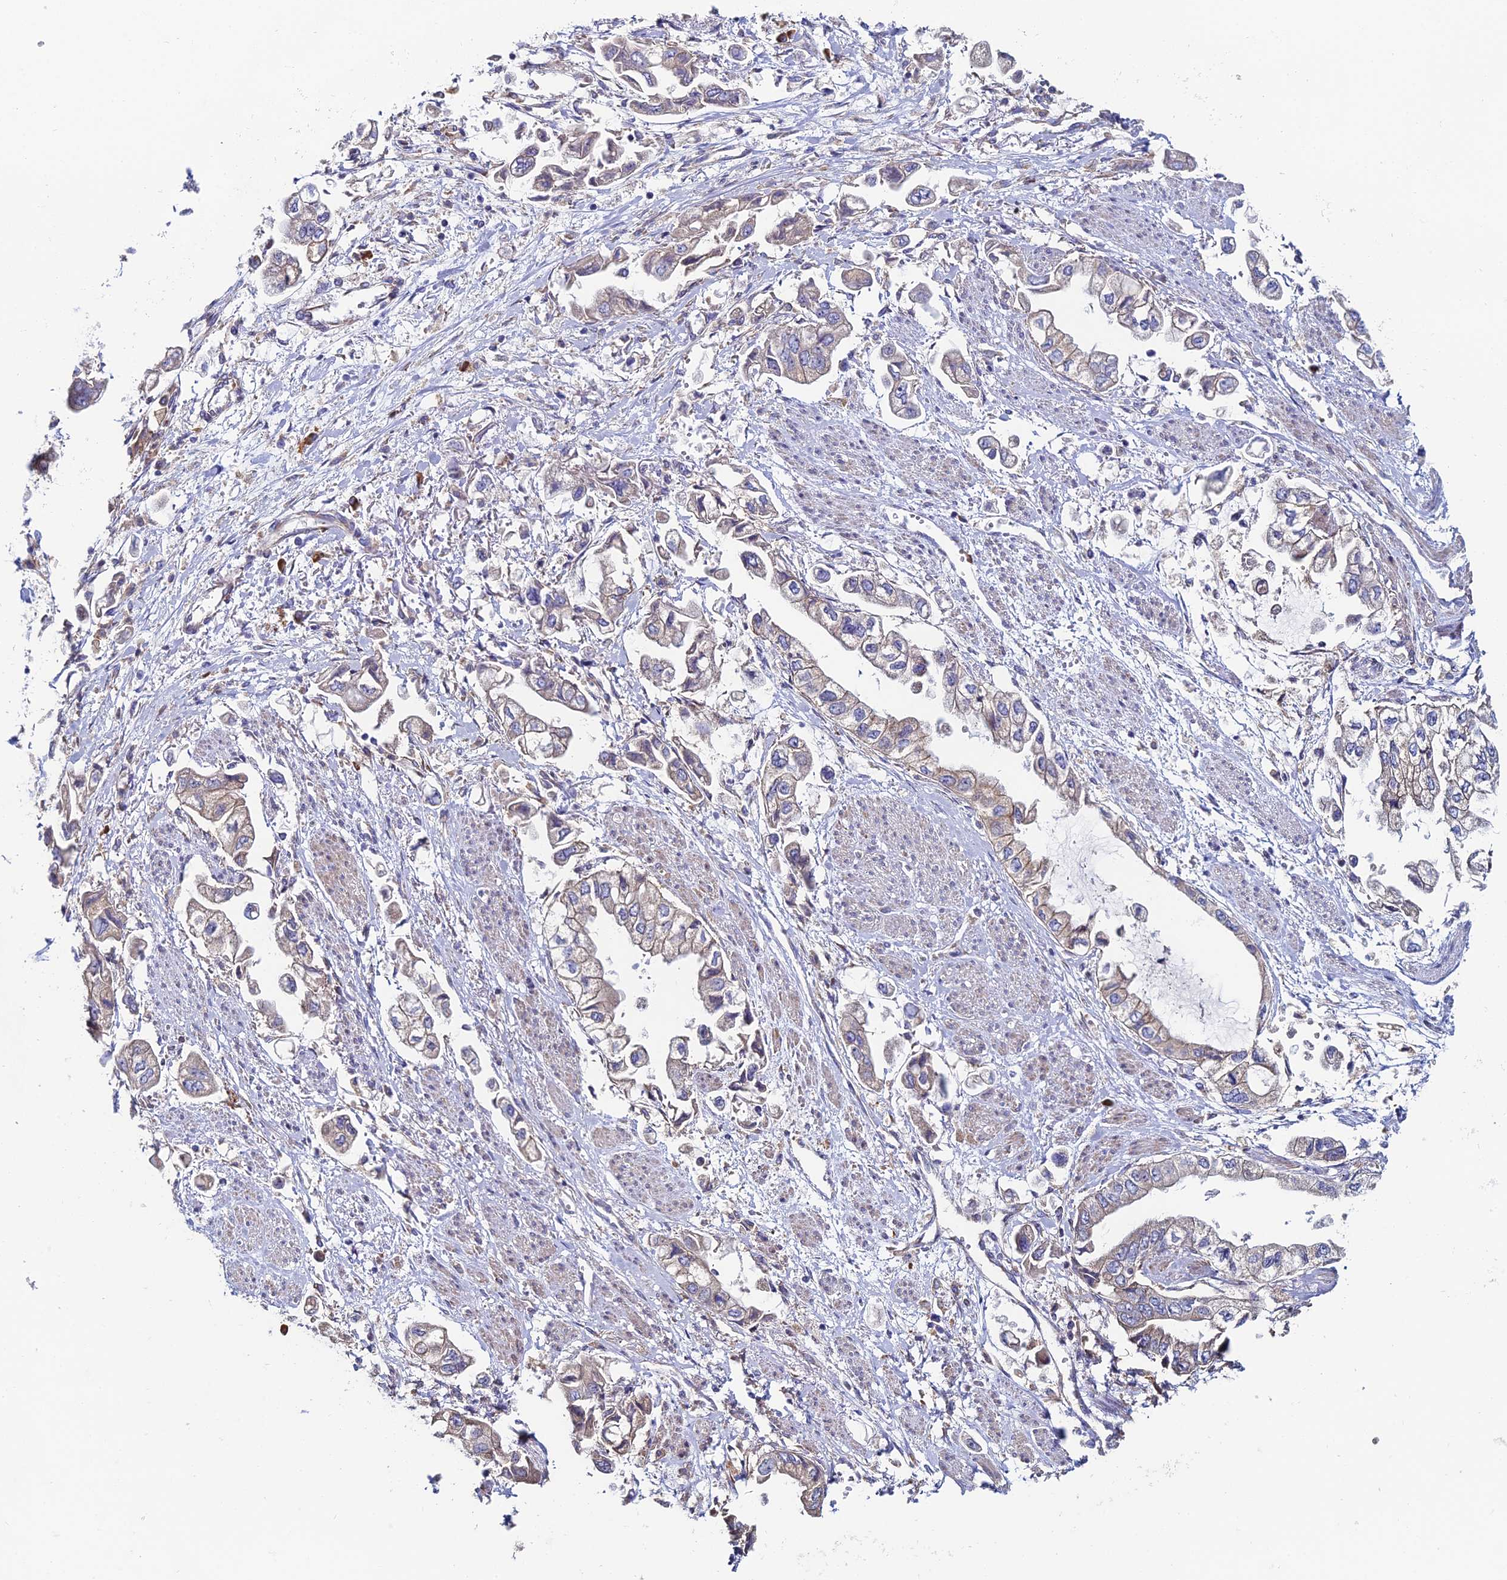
{"staining": {"intensity": "weak", "quantity": "<25%", "location": "cytoplasmic/membranous"}, "tissue": "stomach cancer", "cell_type": "Tumor cells", "image_type": "cancer", "snomed": [{"axis": "morphology", "description": "Adenocarcinoma, NOS"}, {"axis": "topography", "description": "Stomach"}], "caption": "An image of human adenocarcinoma (stomach) is negative for staining in tumor cells.", "gene": "CLCN3", "patient": {"sex": "male", "age": 62}}